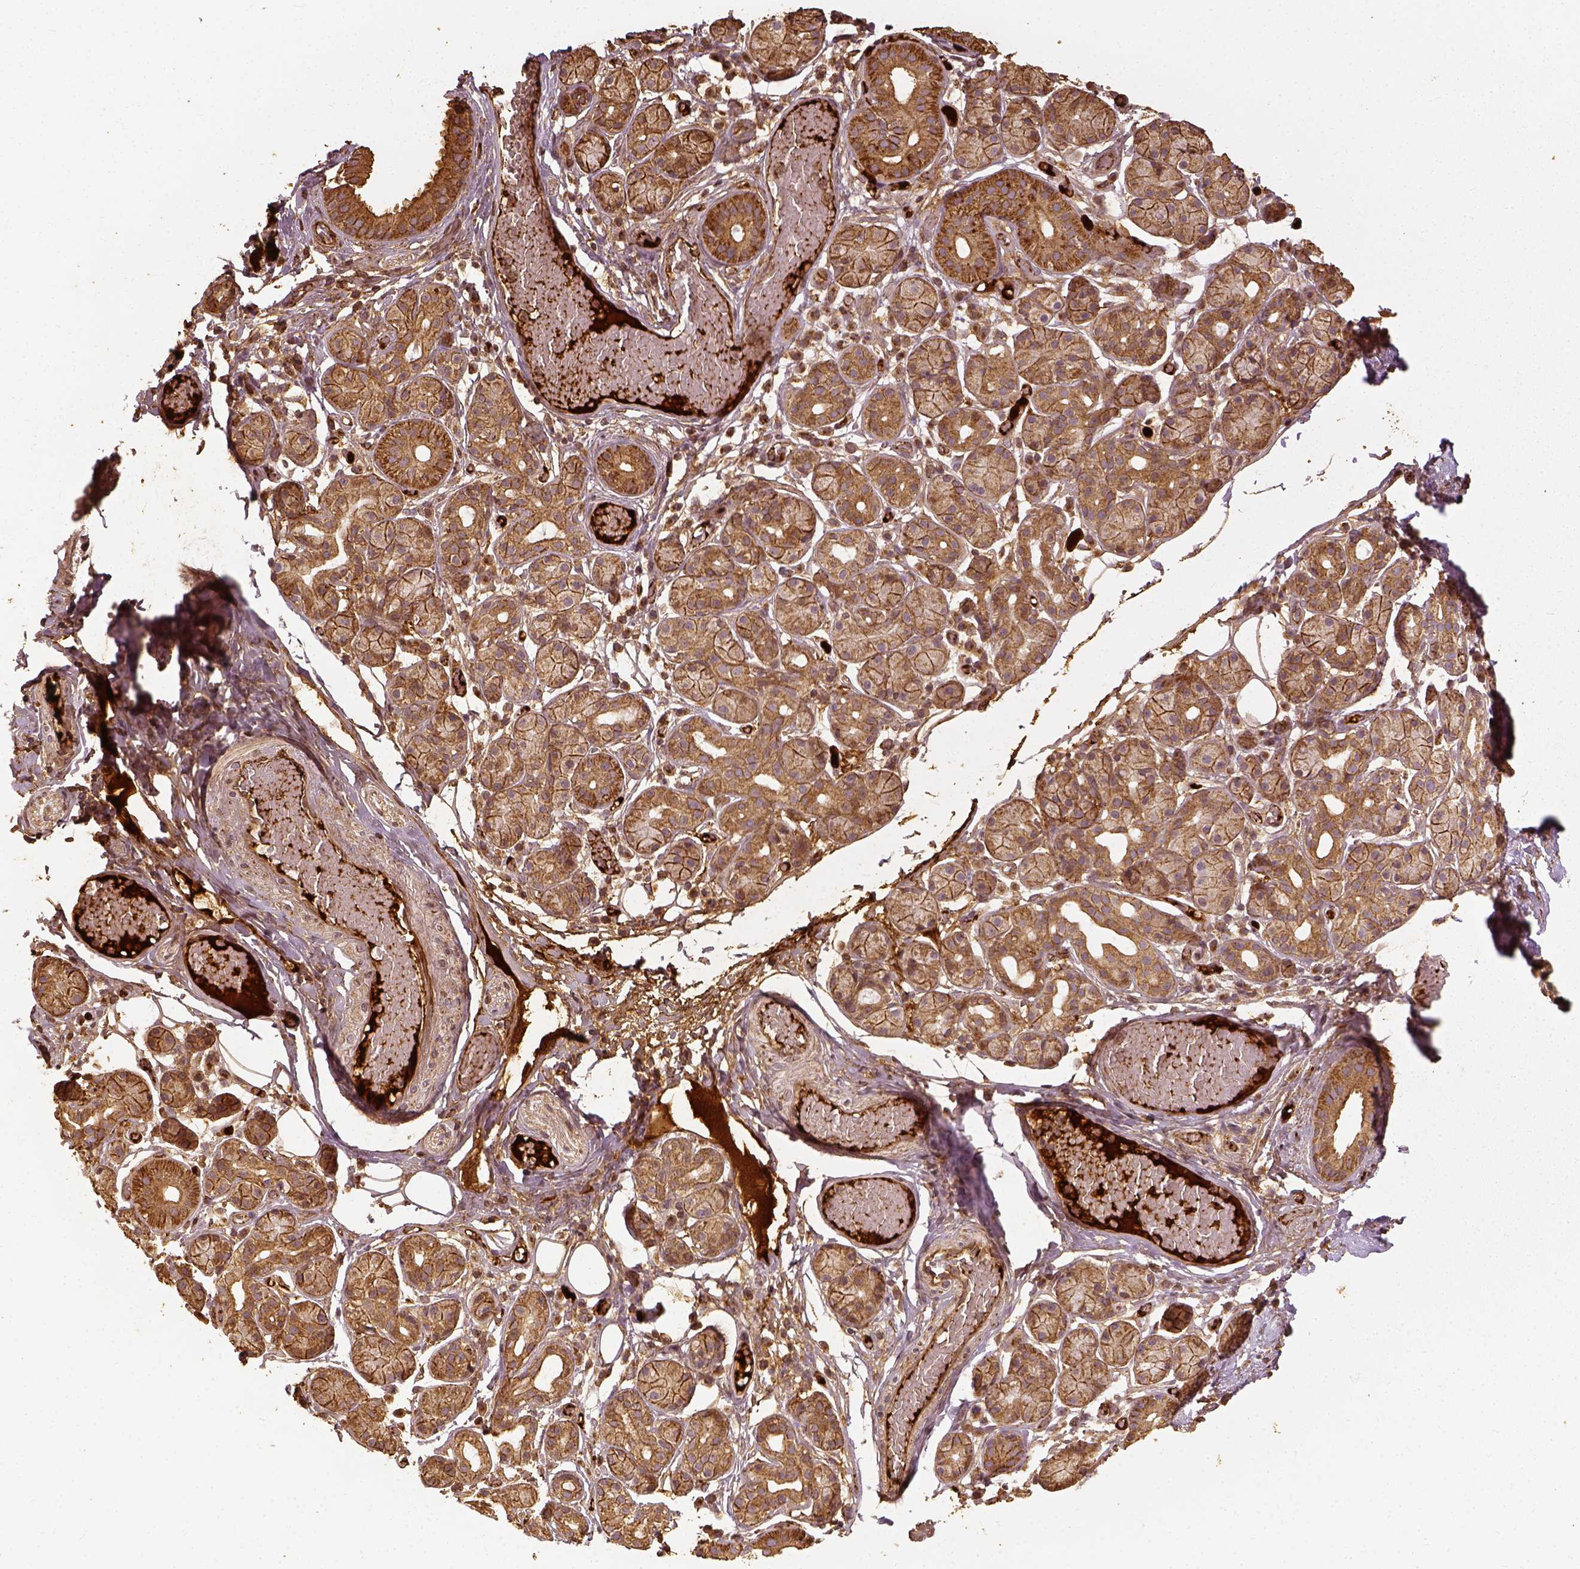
{"staining": {"intensity": "moderate", "quantity": ">75%", "location": "cytoplasmic/membranous"}, "tissue": "salivary gland", "cell_type": "Glandular cells", "image_type": "normal", "snomed": [{"axis": "morphology", "description": "Normal tissue, NOS"}, {"axis": "topography", "description": "Salivary gland"}, {"axis": "topography", "description": "Peripheral nerve tissue"}], "caption": "Brown immunohistochemical staining in unremarkable human salivary gland shows moderate cytoplasmic/membranous staining in about >75% of glandular cells. The staining is performed using DAB (3,3'-diaminobenzidine) brown chromogen to label protein expression. The nuclei are counter-stained blue using hematoxylin.", "gene": "VEGFA", "patient": {"sex": "male", "age": 71}}